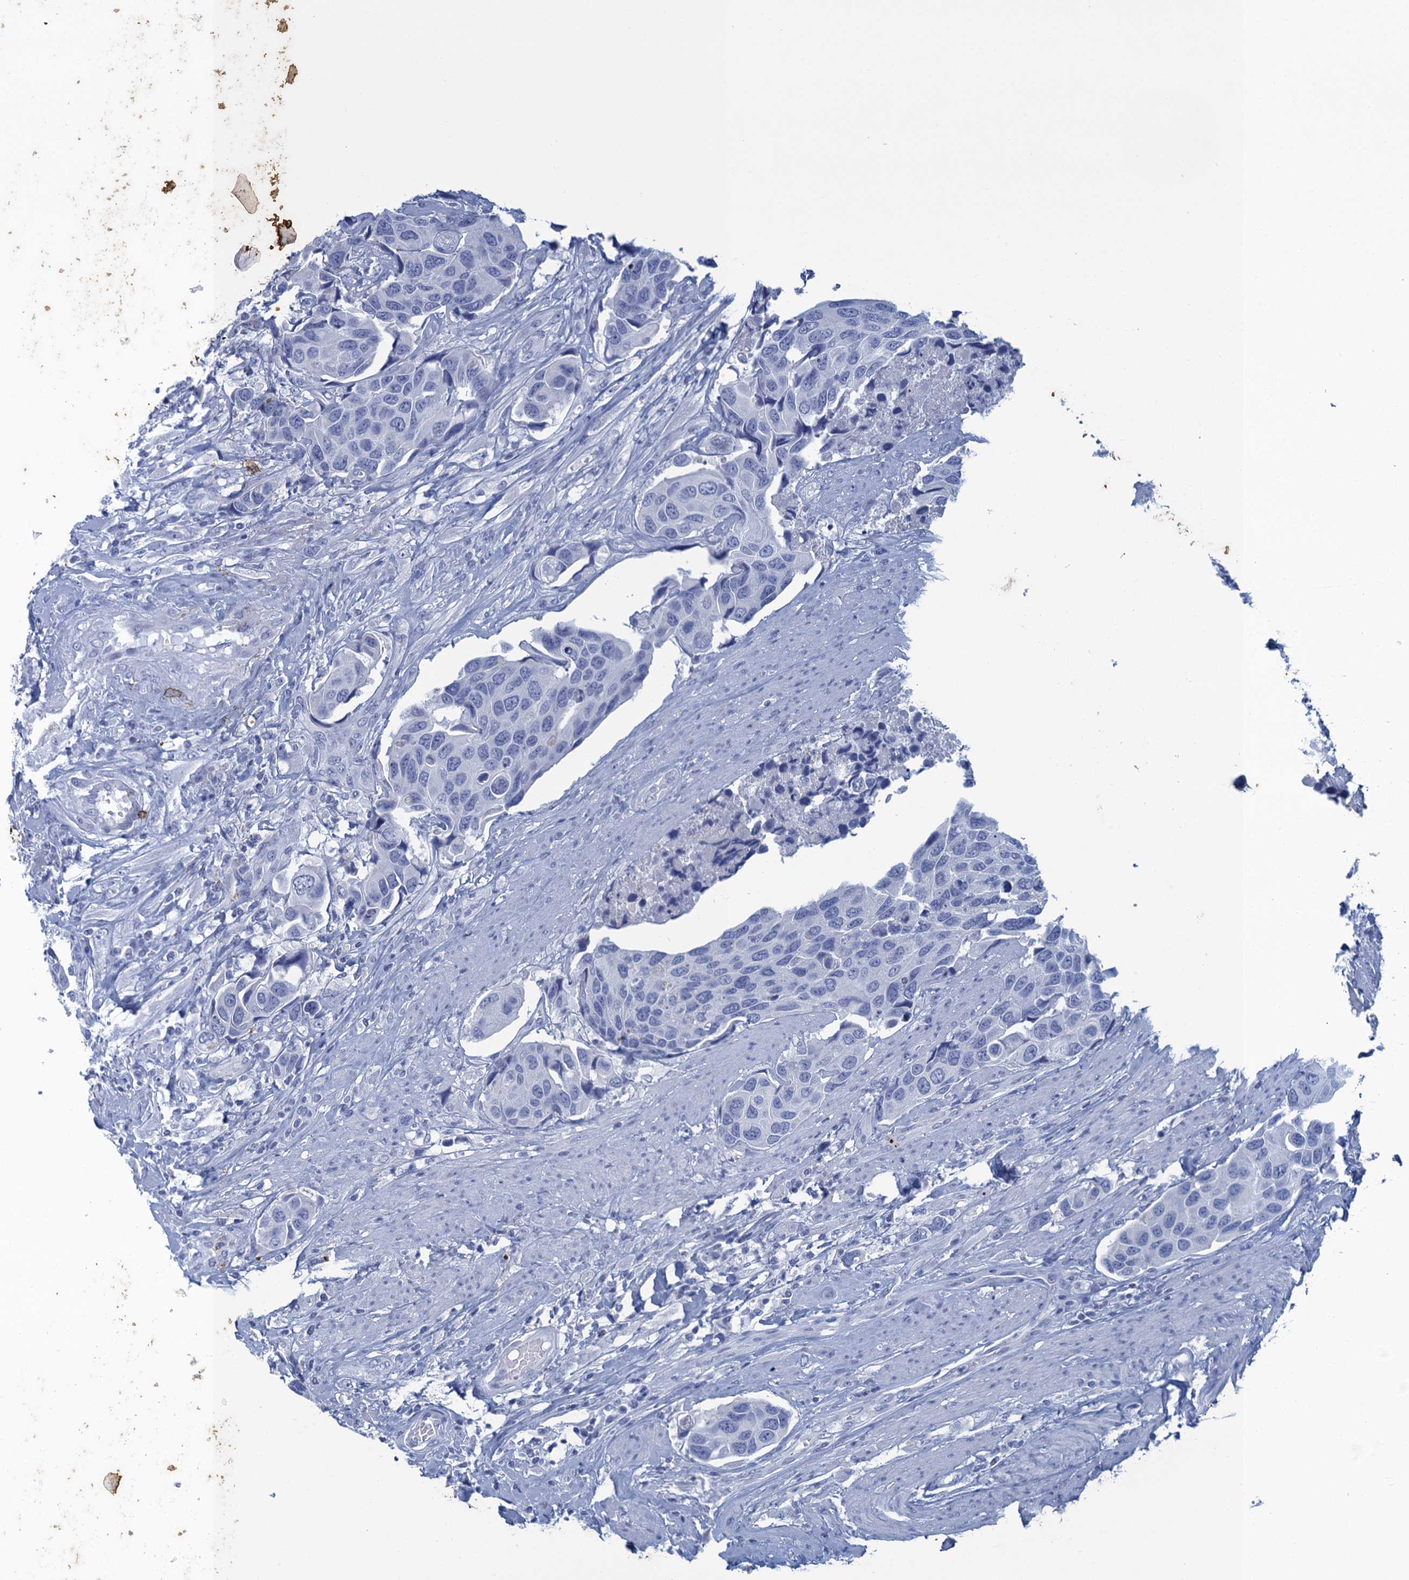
{"staining": {"intensity": "negative", "quantity": "none", "location": "none"}, "tissue": "urothelial cancer", "cell_type": "Tumor cells", "image_type": "cancer", "snomed": [{"axis": "morphology", "description": "Urothelial carcinoma, High grade"}, {"axis": "topography", "description": "Urinary bladder"}], "caption": "High magnification brightfield microscopy of urothelial cancer stained with DAB (3,3'-diaminobenzidine) (brown) and counterstained with hematoxylin (blue): tumor cells show no significant staining.", "gene": "SCEL", "patient": {"sex": "male", "age": 74}}